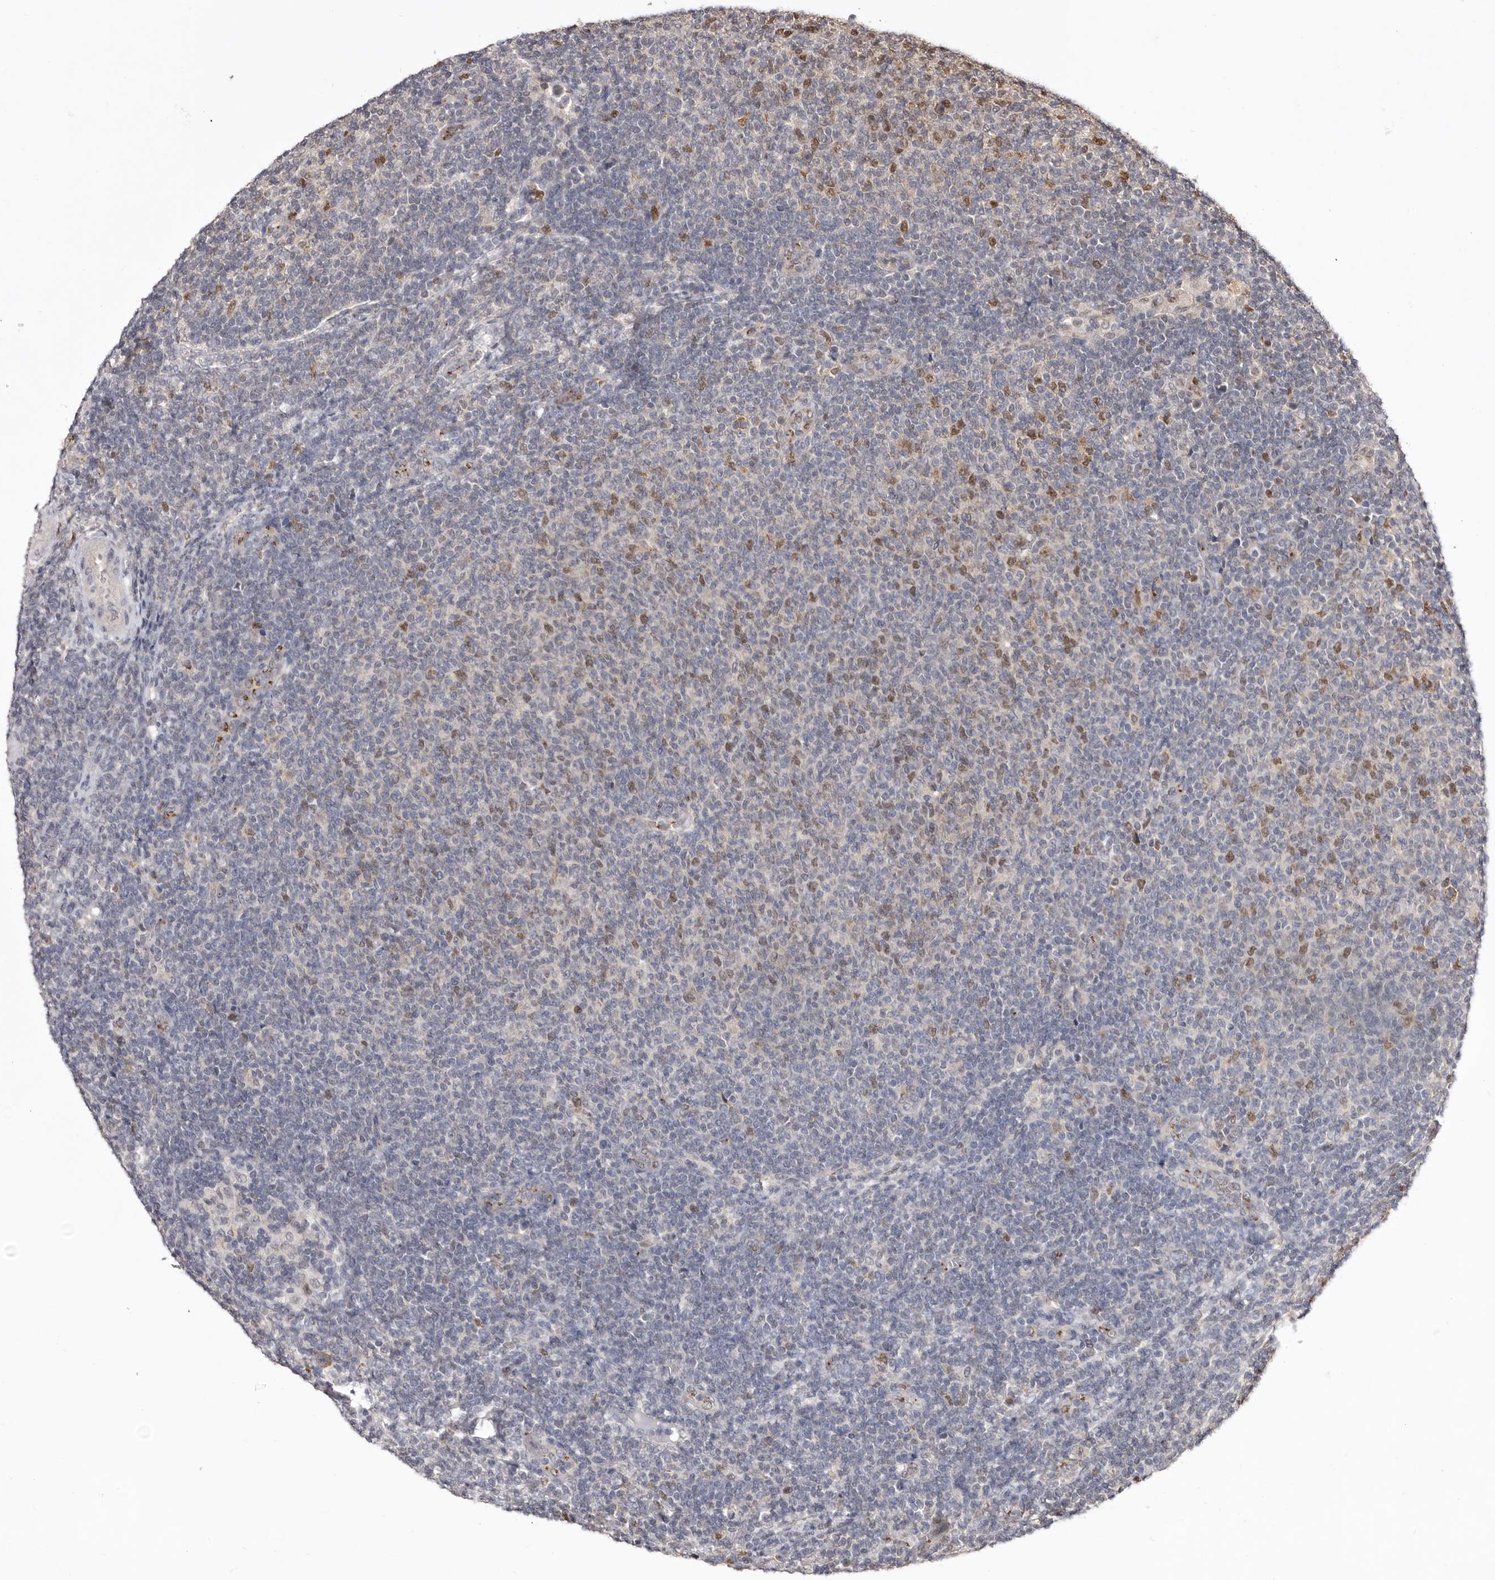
{"staining": {"intensity": "moderate", "quantity": "<25%", "location": "nuclear"}, "tissue": "lymphoma", "cell_type": "Tumor cells", "image_type": "cancer", "snomed": [{"axis": "morphology", "description": "Malignant lymphoma, non-Hodgkin's type, Low grade"}, {"axis": "topography", "description": "Lymph node"}], "caption": "The immunohistochemical stain shows moderate nuclear expression in tumor cells of low-grade malignant lymphoma, non-Hodgkin's type tissue. The staining was performed using DAB to visualize the protein expression in brown, while the nuclei were stained in blue with hematoxylin (Magnification: 20x).", "gene": "NOTCH1", "patient": {"sex": "male", "age": 66}}